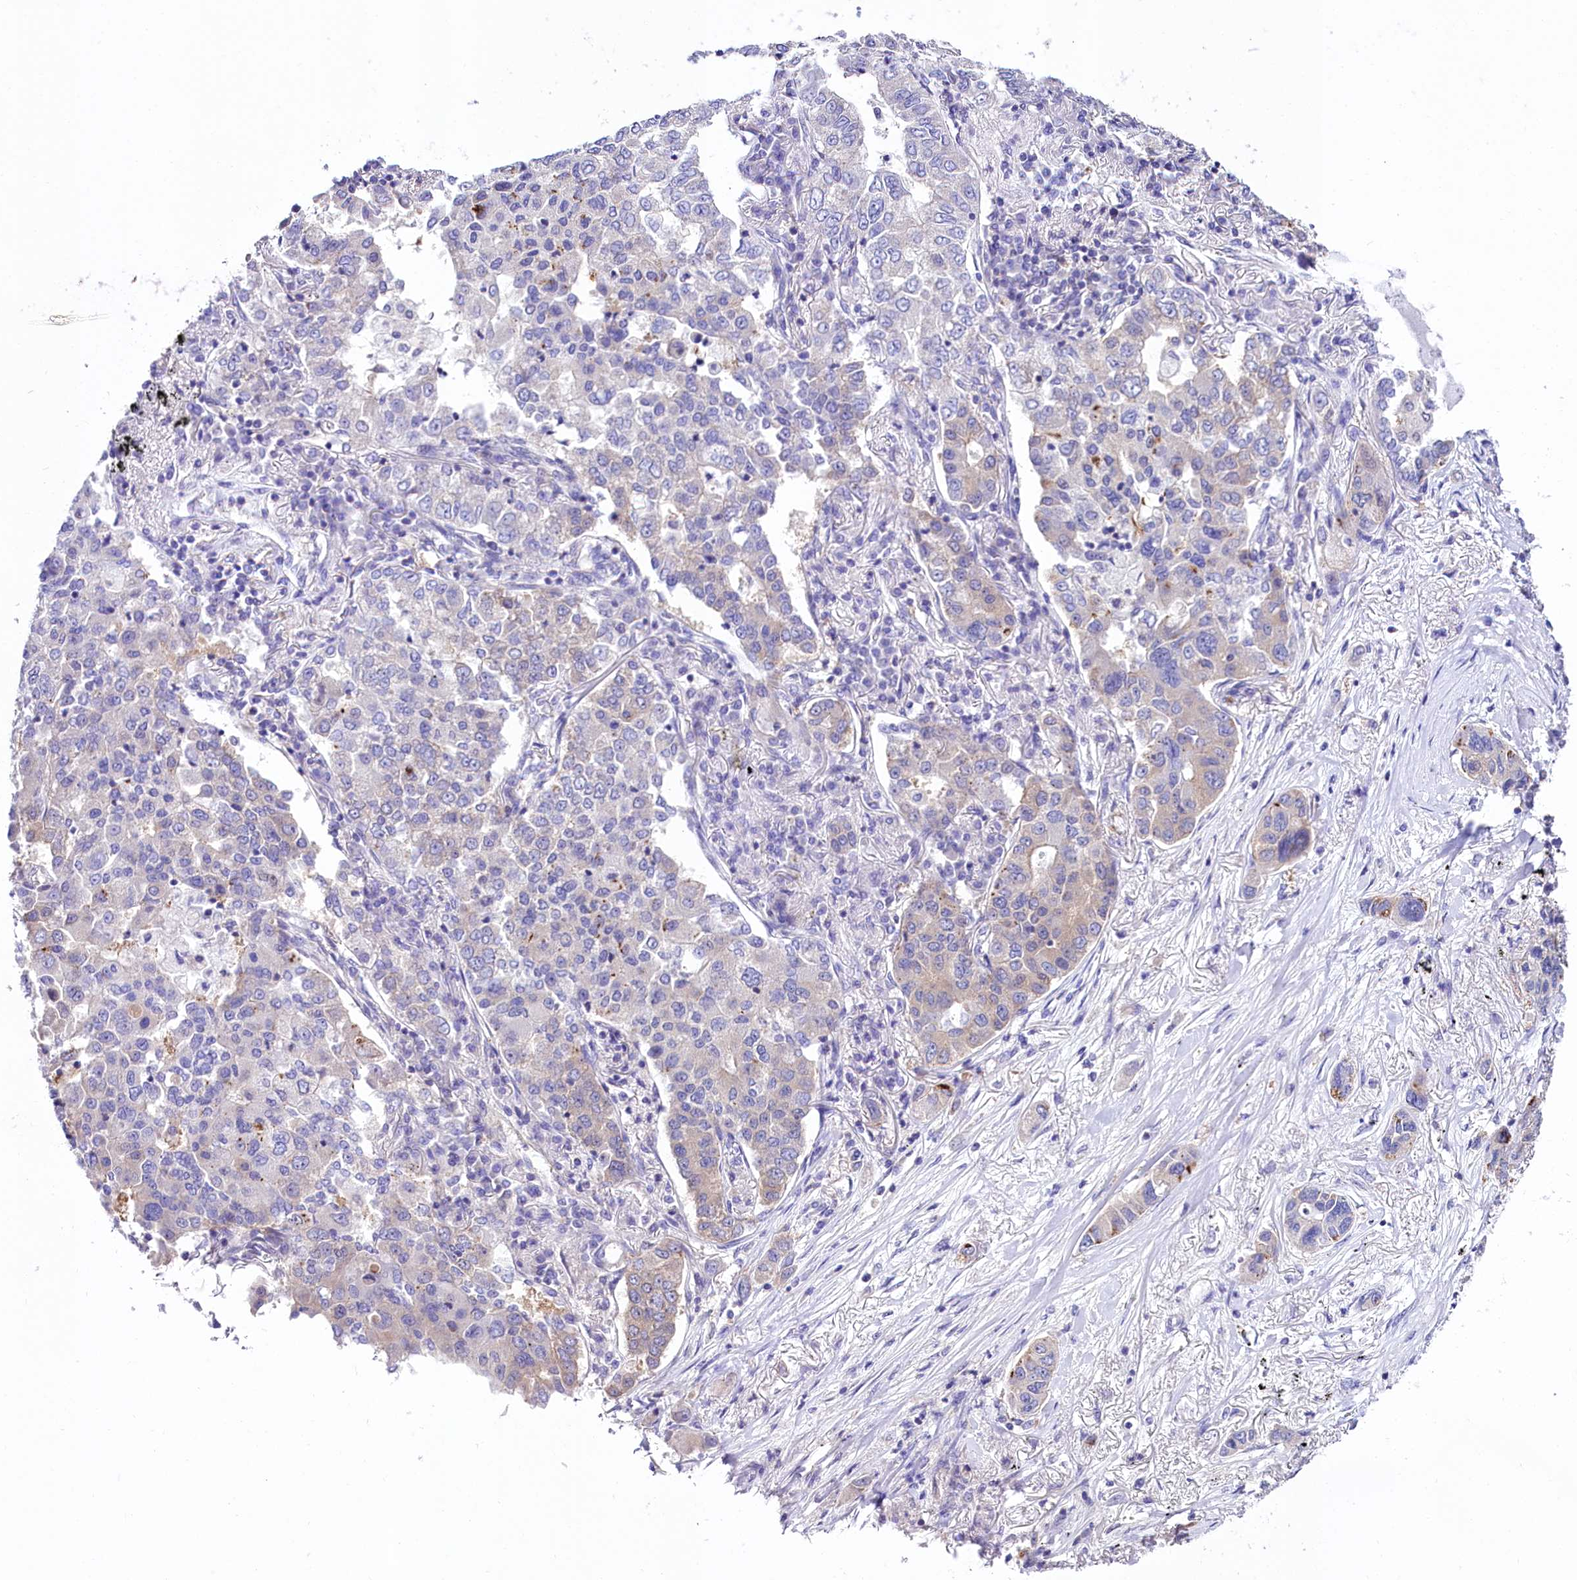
{"staining": {"intensity": "negative", "quantity": "none", "location": "none"}, "tissue": "lung cancer", "cell_type": "Tumor cells", "image_type": "cancer", "snomed": [{"axis": "morphology", "description": "Adenocarcinoma, NOS"}, {"axis": "topography", "description": "Lung"}], "caption": "Immunohistochemical staining of human adenocarcinoma (lung) exhibits no significant expression in tumor cells.", "gene": "ABHD5", "patient": {"sex": "male", "age": 49}}